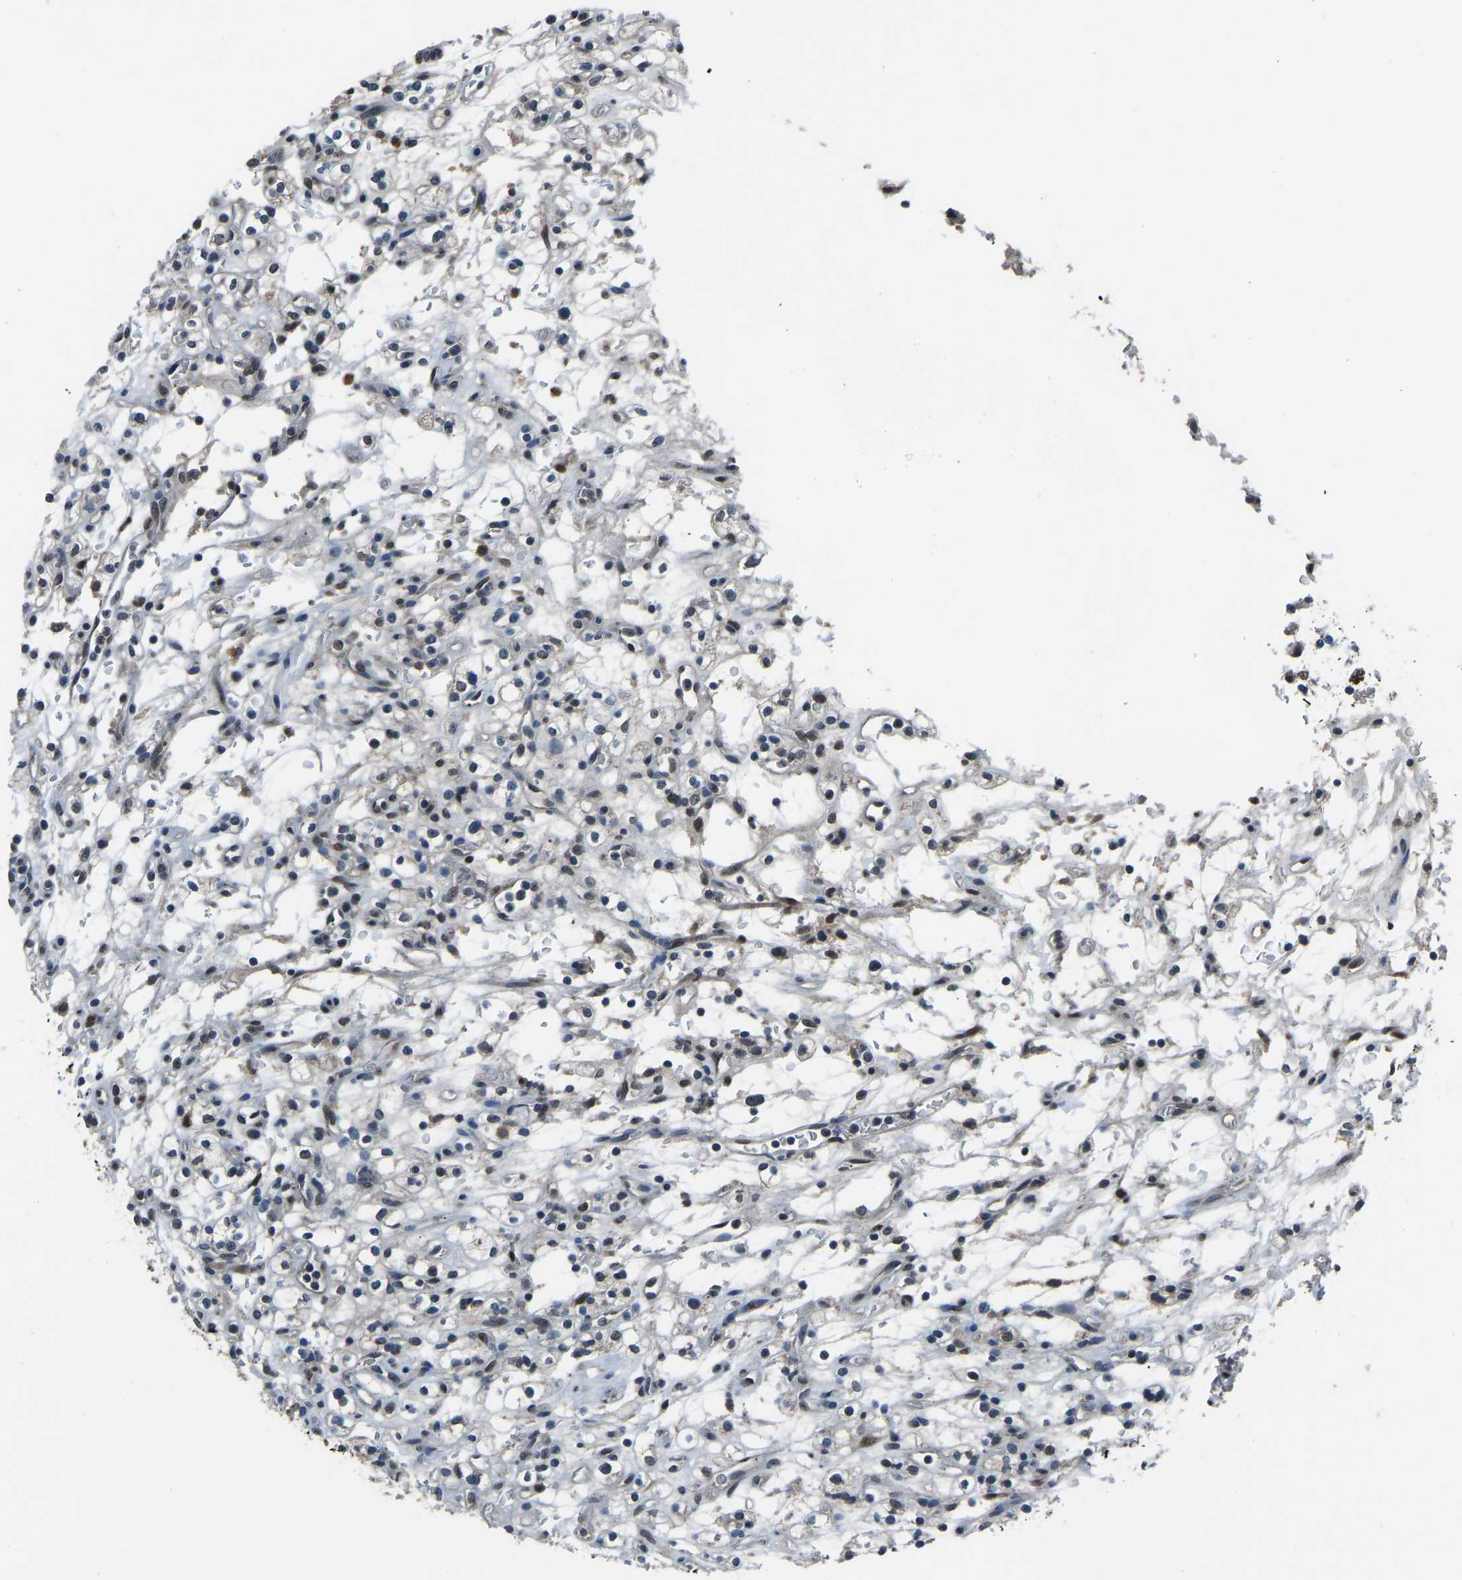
{"staining": {"intensity": "negative", "quantity": "none", "location": "none"}, "tissue": "renal cancer", "cell_type": "Tumor cells", "image_type": "cancer", "snomed": [{"axis": "morphology", "description": "Normal tissue, NOS"}, {"axis": "morphology", "description": "Adenocarcinoma, NOS"}, {"axis": "topography", "description": "Kidney"}], "caption": "The image reveals no significant positivity in tumor cells of adenocarcinoma (renal). (Stains: DAB (3,3'-diaminobenzidine) immunohistochemistry with hematoxylin counter stain, Microscopy: brightfield microscopy at high magnification).", "gene": "FOS", "patient": {"sex": "female", "age": 72}}